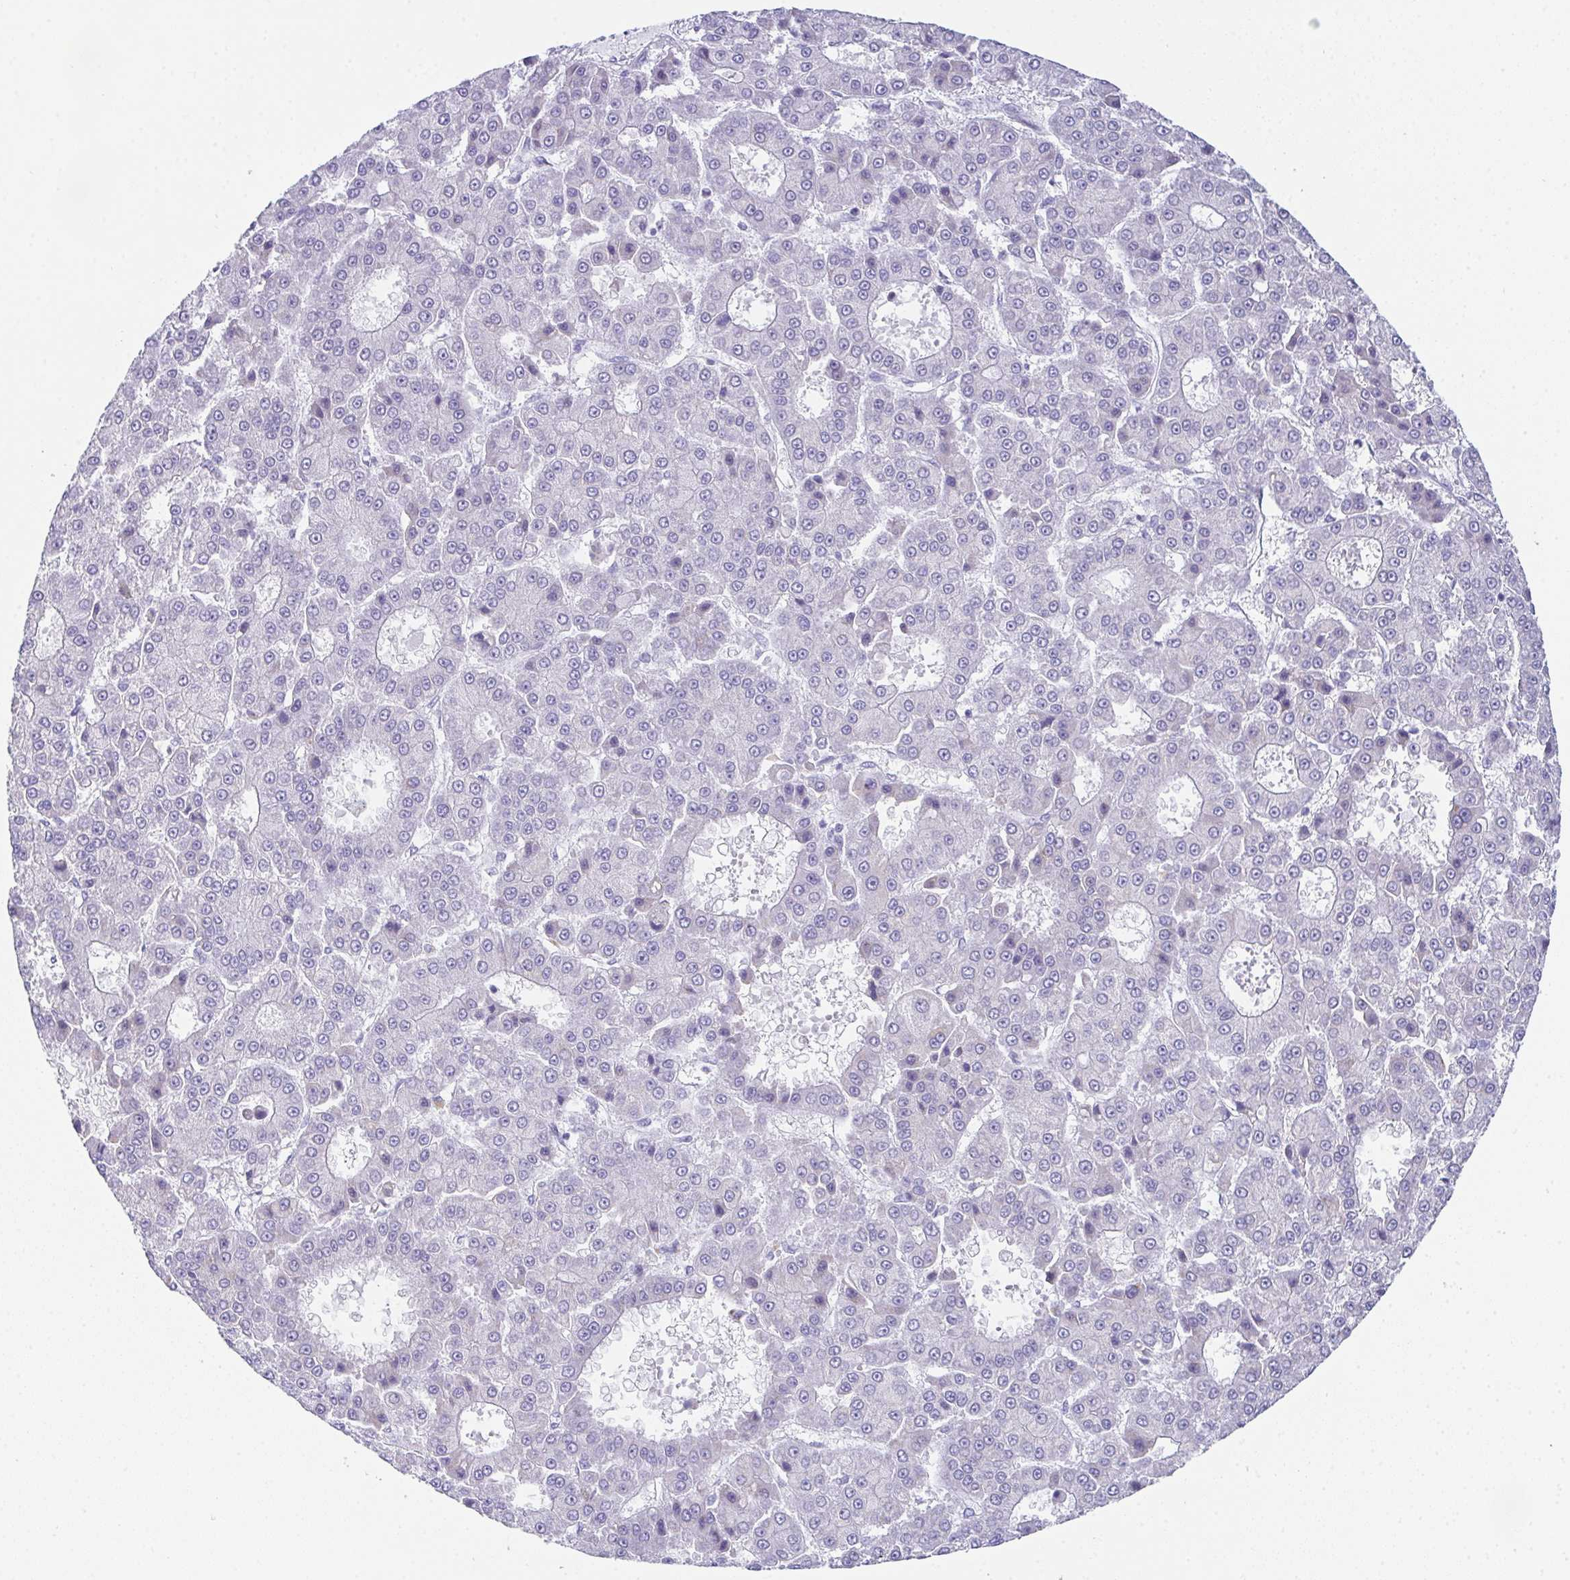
{"staining": {"intensity": "negative", "quantity": "none", "location": "none"}, "tissue": "liver cancer", "cell_type": "Tumor cells", "image_type": "cancer", "snomed": [{"axis": "morphology", "description": "Carcinoma, Hepatocellular, NOS"}, {"axis": "topography", "description": "Liver"}], "caption": "IHC of human liver cancer (hepatocellular carcinoma) exhibits no positivity in tumor cells.", "gene": "TEX19", "patient": {"sex": "male", "age": 70}}